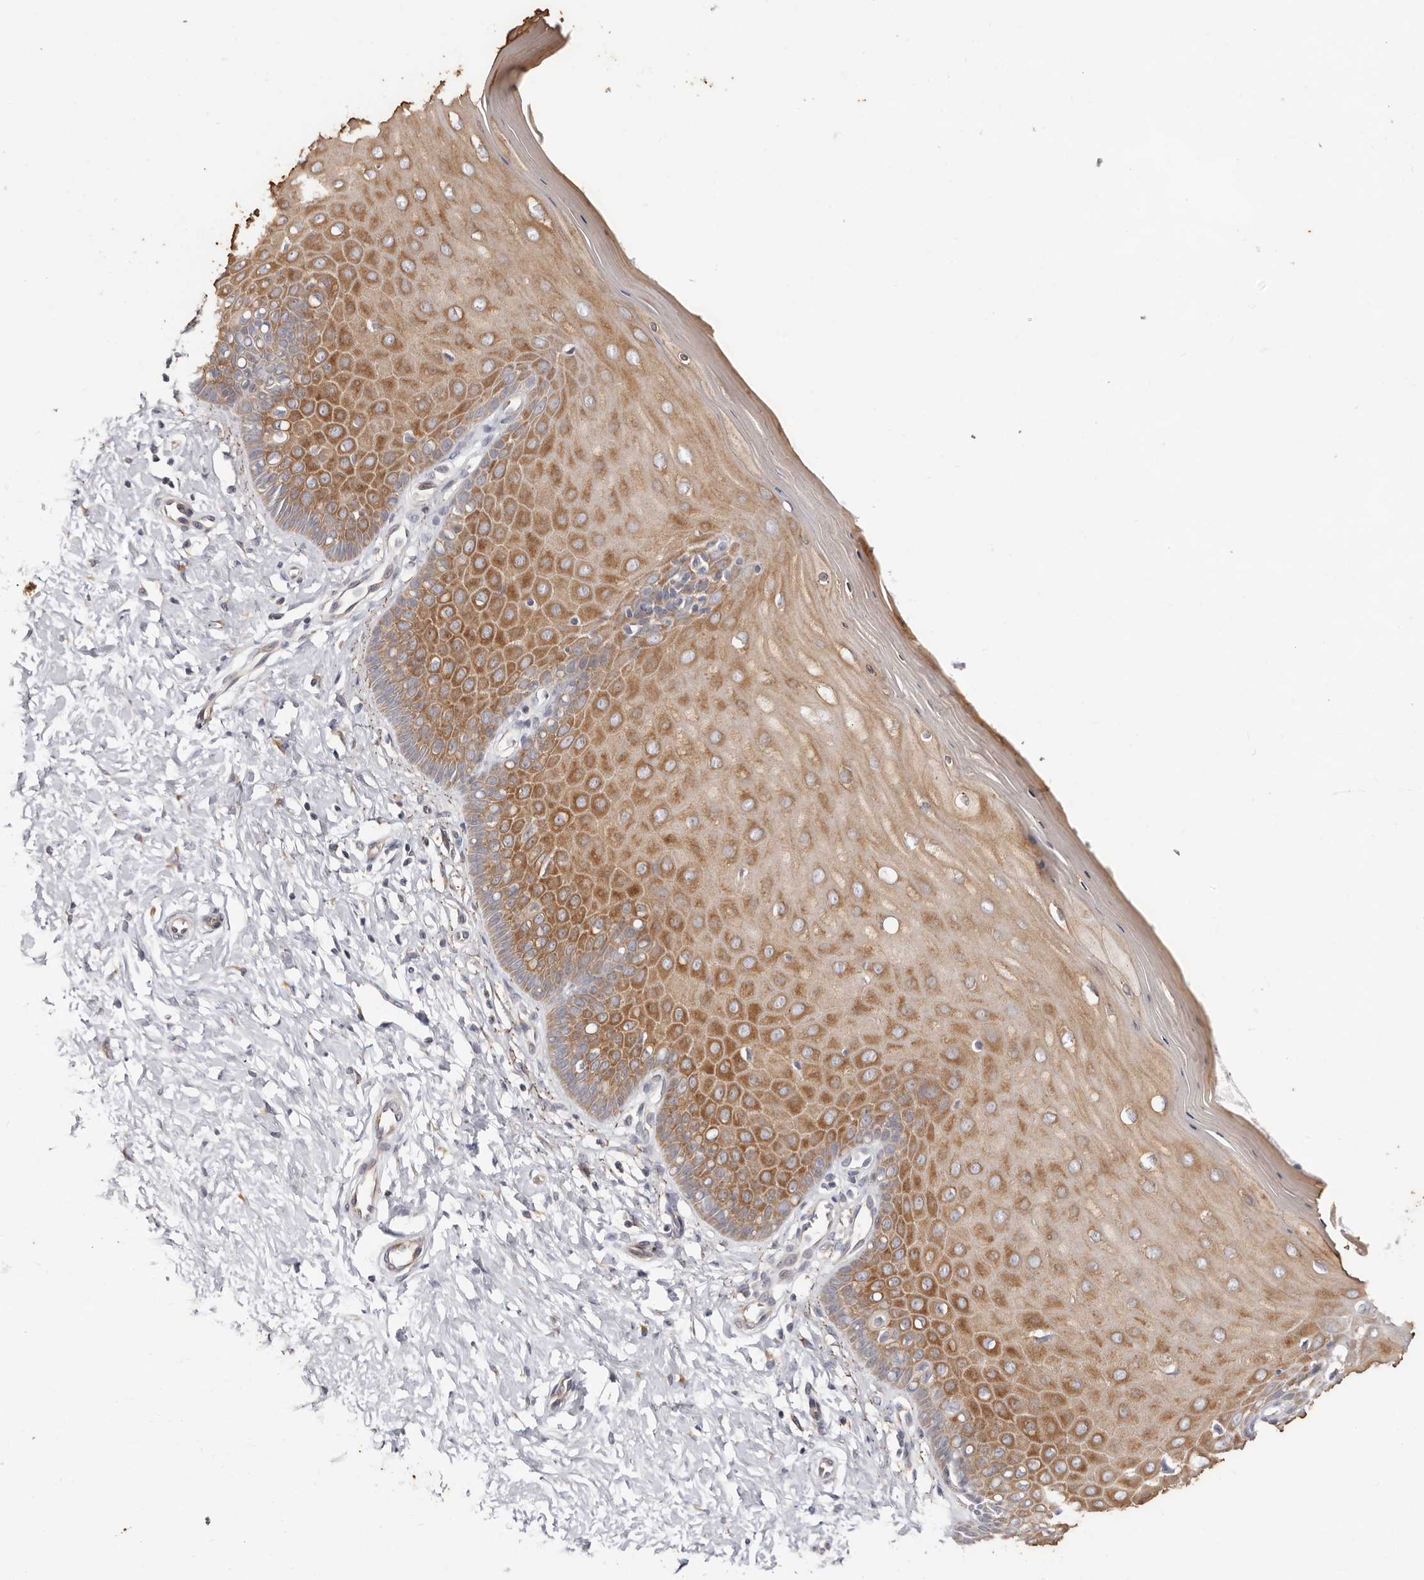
{"staining": {"intensity": "moderate", "quantity": ">75%", "location": "cytoplasmic/membranous,nuclear"}, "tissue": "cervix", "cell_type": "Glandular cells", "image_type": "normal", "snomed": [{"axis": "morphology", "description": "Normal tissue, NOS"}, {"axis": "topography", "description": "Cervix"}], "caption": "Immunohistochemistry histopathology image of normal human cervix stained for a protein (brown), which exhibits medium levels of moderate cytoplasmic/membranous,nuclear positivity in about >75% of glandular cells.", "gene": "BCL2L15", "patient": {"sex": "female", "age": 55}}